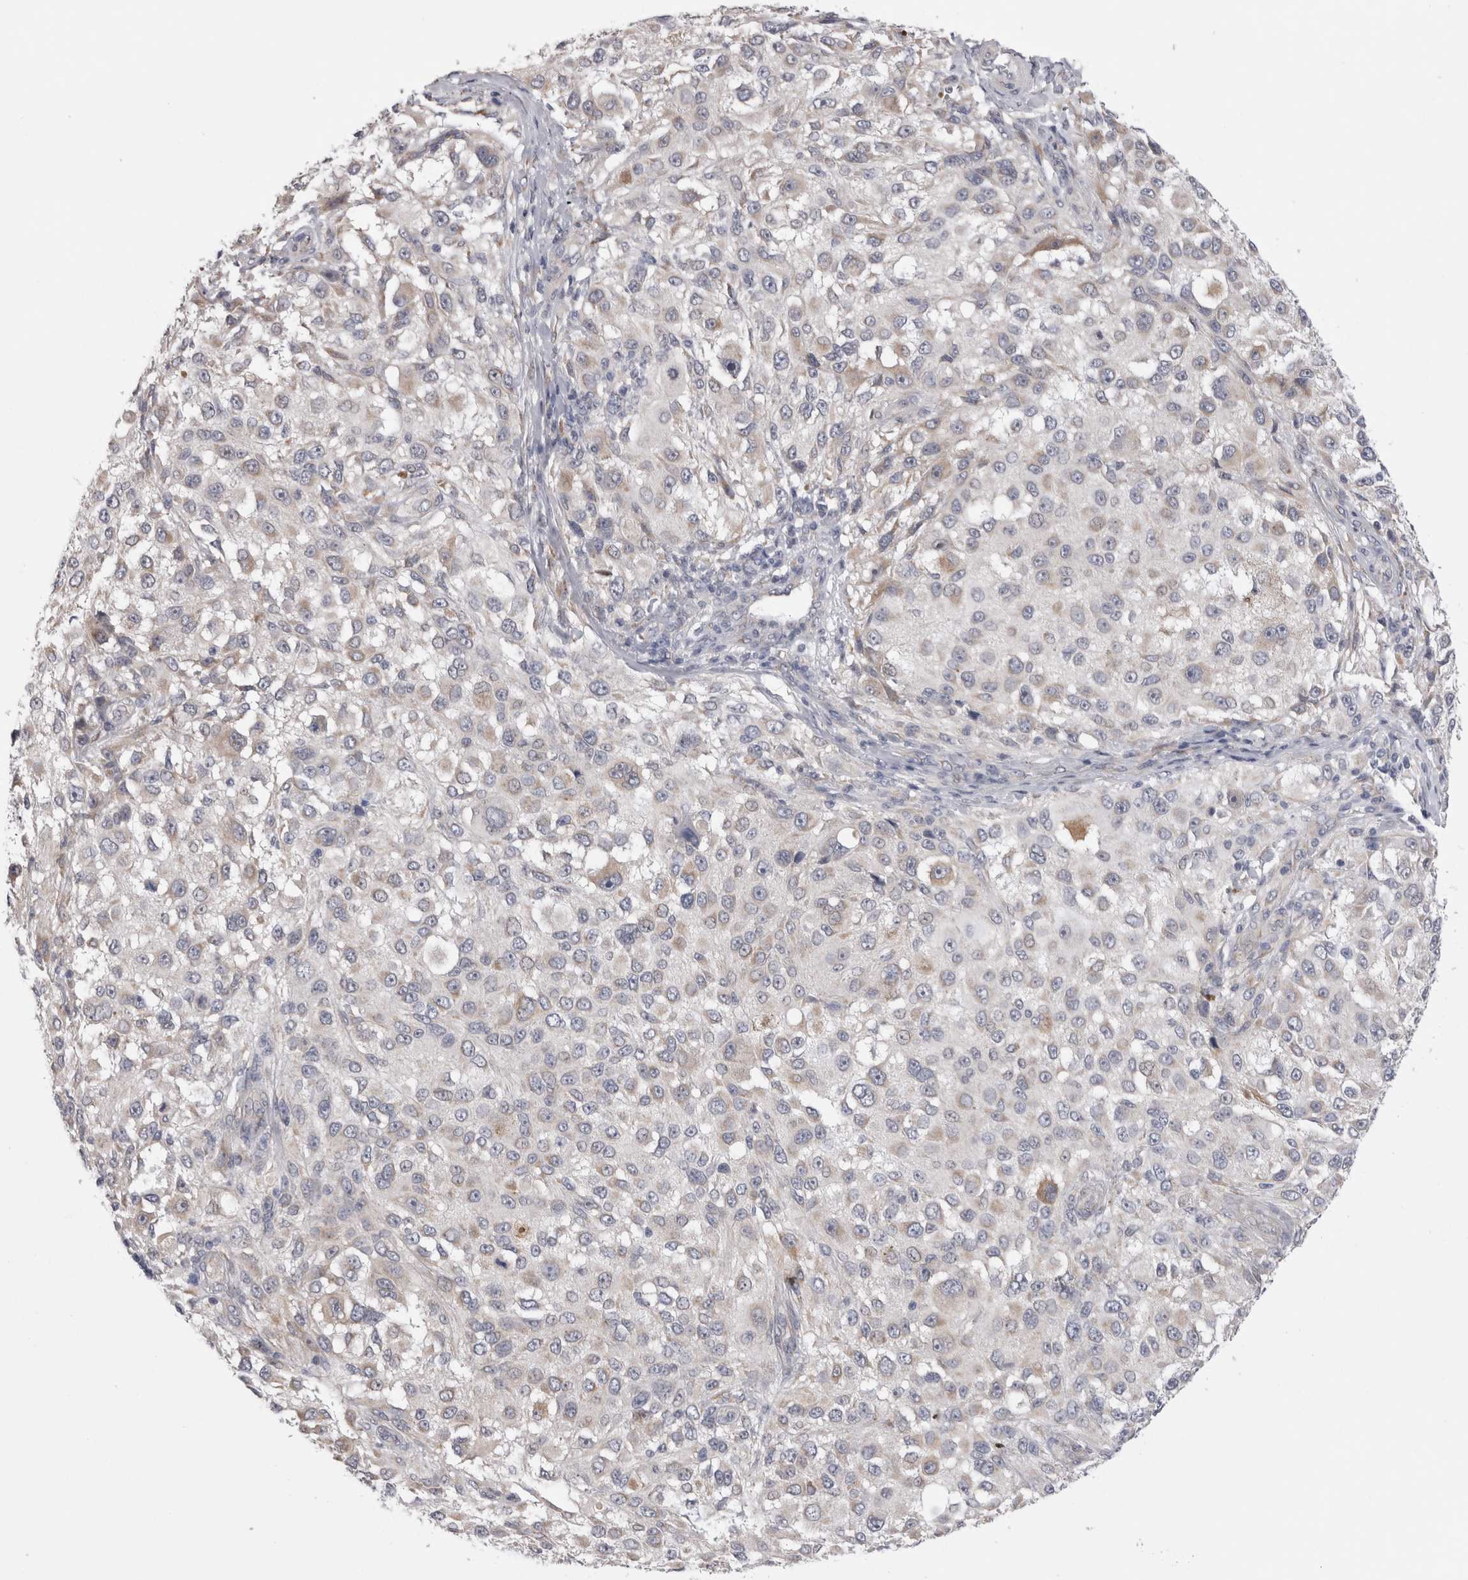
{"staining": {"intensity": "negative", "quantity": "none", "location": "none"}, "tissue": "melanoma", "cell_type": "Tumor cells", "image_type": "cancer", "snomed": [{"axis": "morphology", "description": "Necrosis, NOS"}, {"axis": "morphology", "description": "Malignant melanoma, NOS"}, {"axis": "topography", "description": "Skin"}], "caption": "Immunohistochemistry of human melanoma displays no expression in tumor cells. (DAB immunohistochemistry with hematoxylin counter stain).", "gene": "ARHGAP29", "patient": {"sex": "female", "age": 87}}